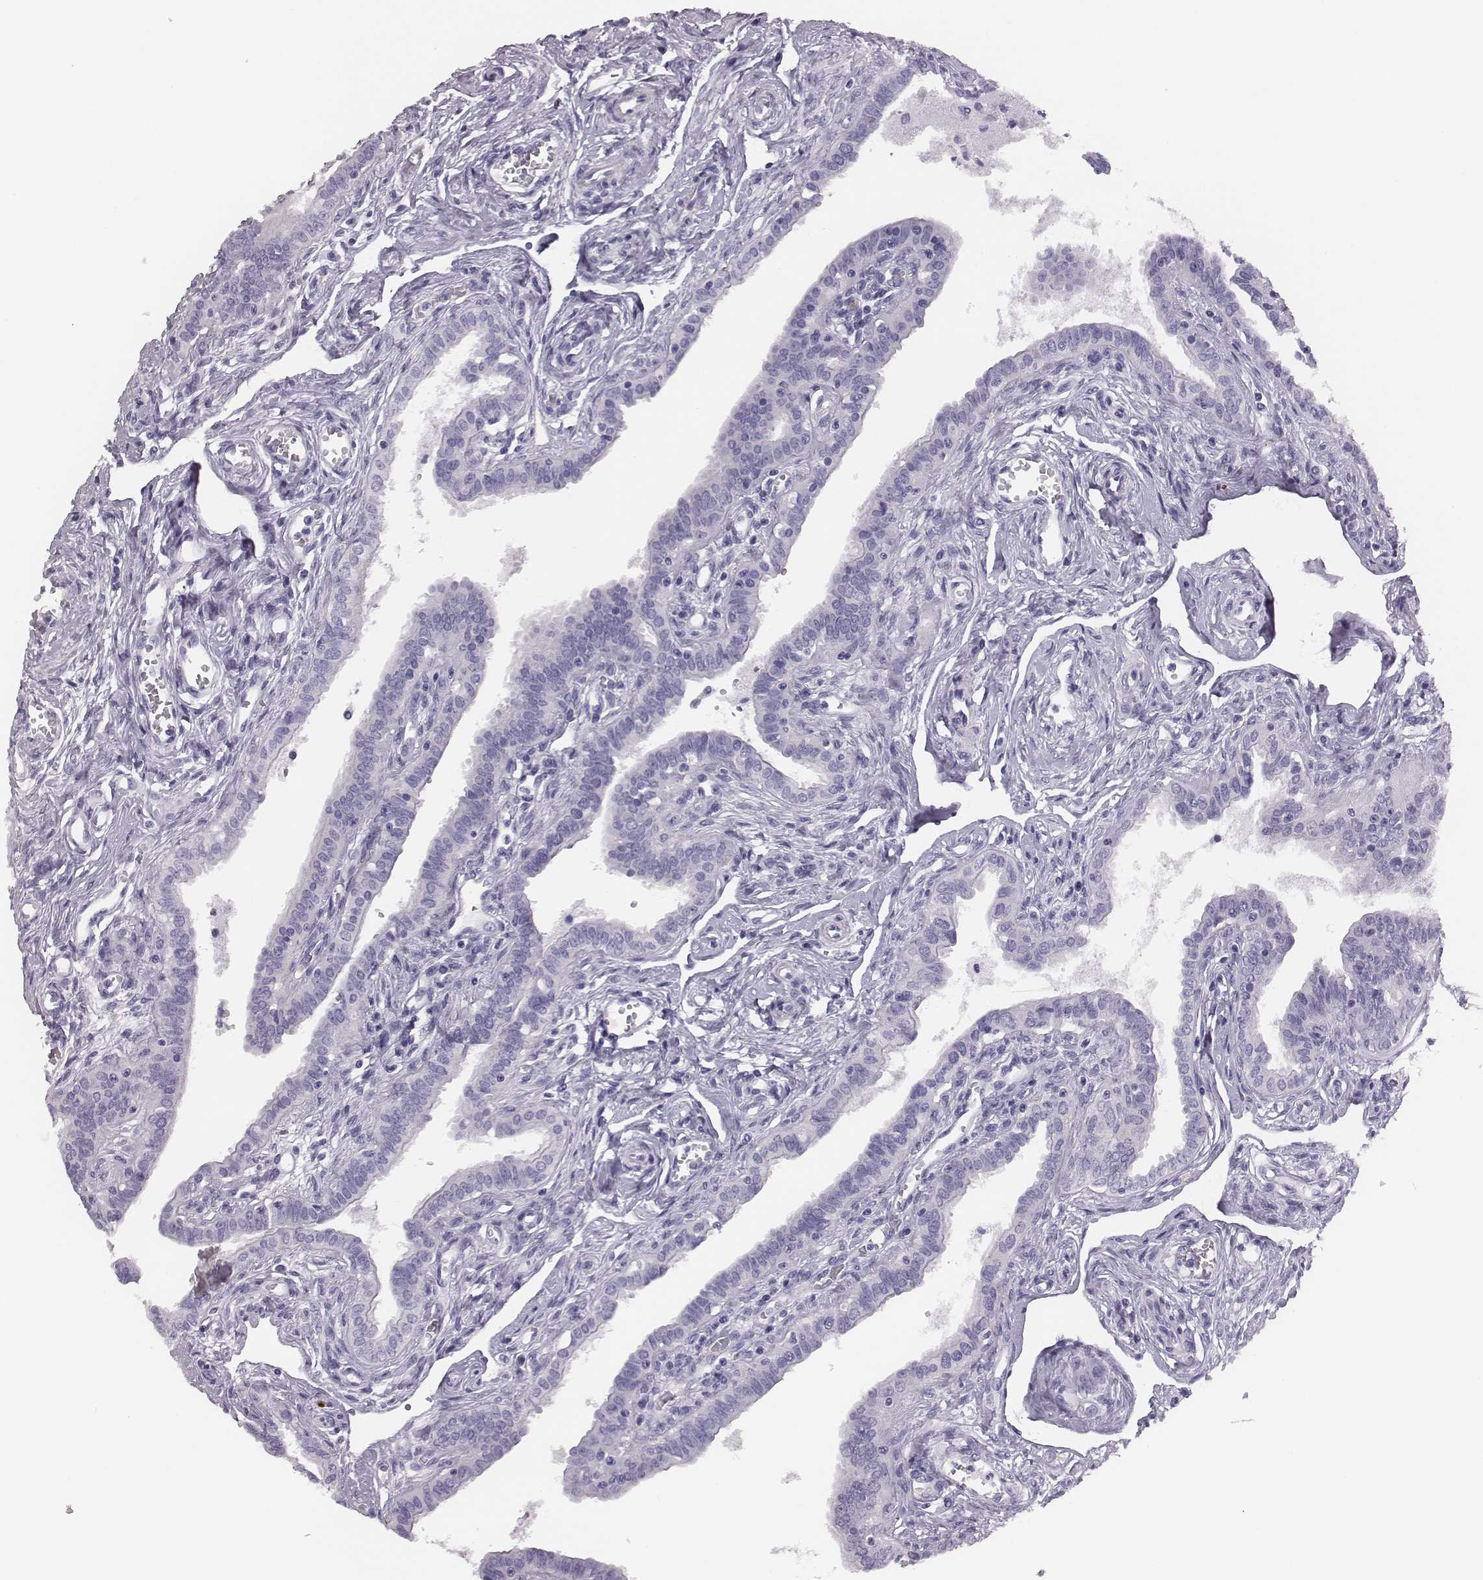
{"staining": {"intensity": "negative", "quantity": "none", "location": "none"}, "tissue": "fallopian tube", "cell_type": "Glandular cells", "image_type": "normal", "snomed": [{"axis": "morphology", "description": "Normal tissue, NOS"}, {"axis": "morphology", "description": "Carcinoma, endometroid"}, {"axis": "topography", "description": "Fallopian tube"}, {"axis": "topography", "description": "Ovary"}], "caption": "A histopathology image of fallopian tube stained for a protein displays no brown staining in glandular cells. (Brightfield microscopy of DAB (3,3'-diaminobenzidine) immunohistochemistry (IHC) at high magnification).", "gene": "H1", "patient": {"sex": "female", "age": 42}}